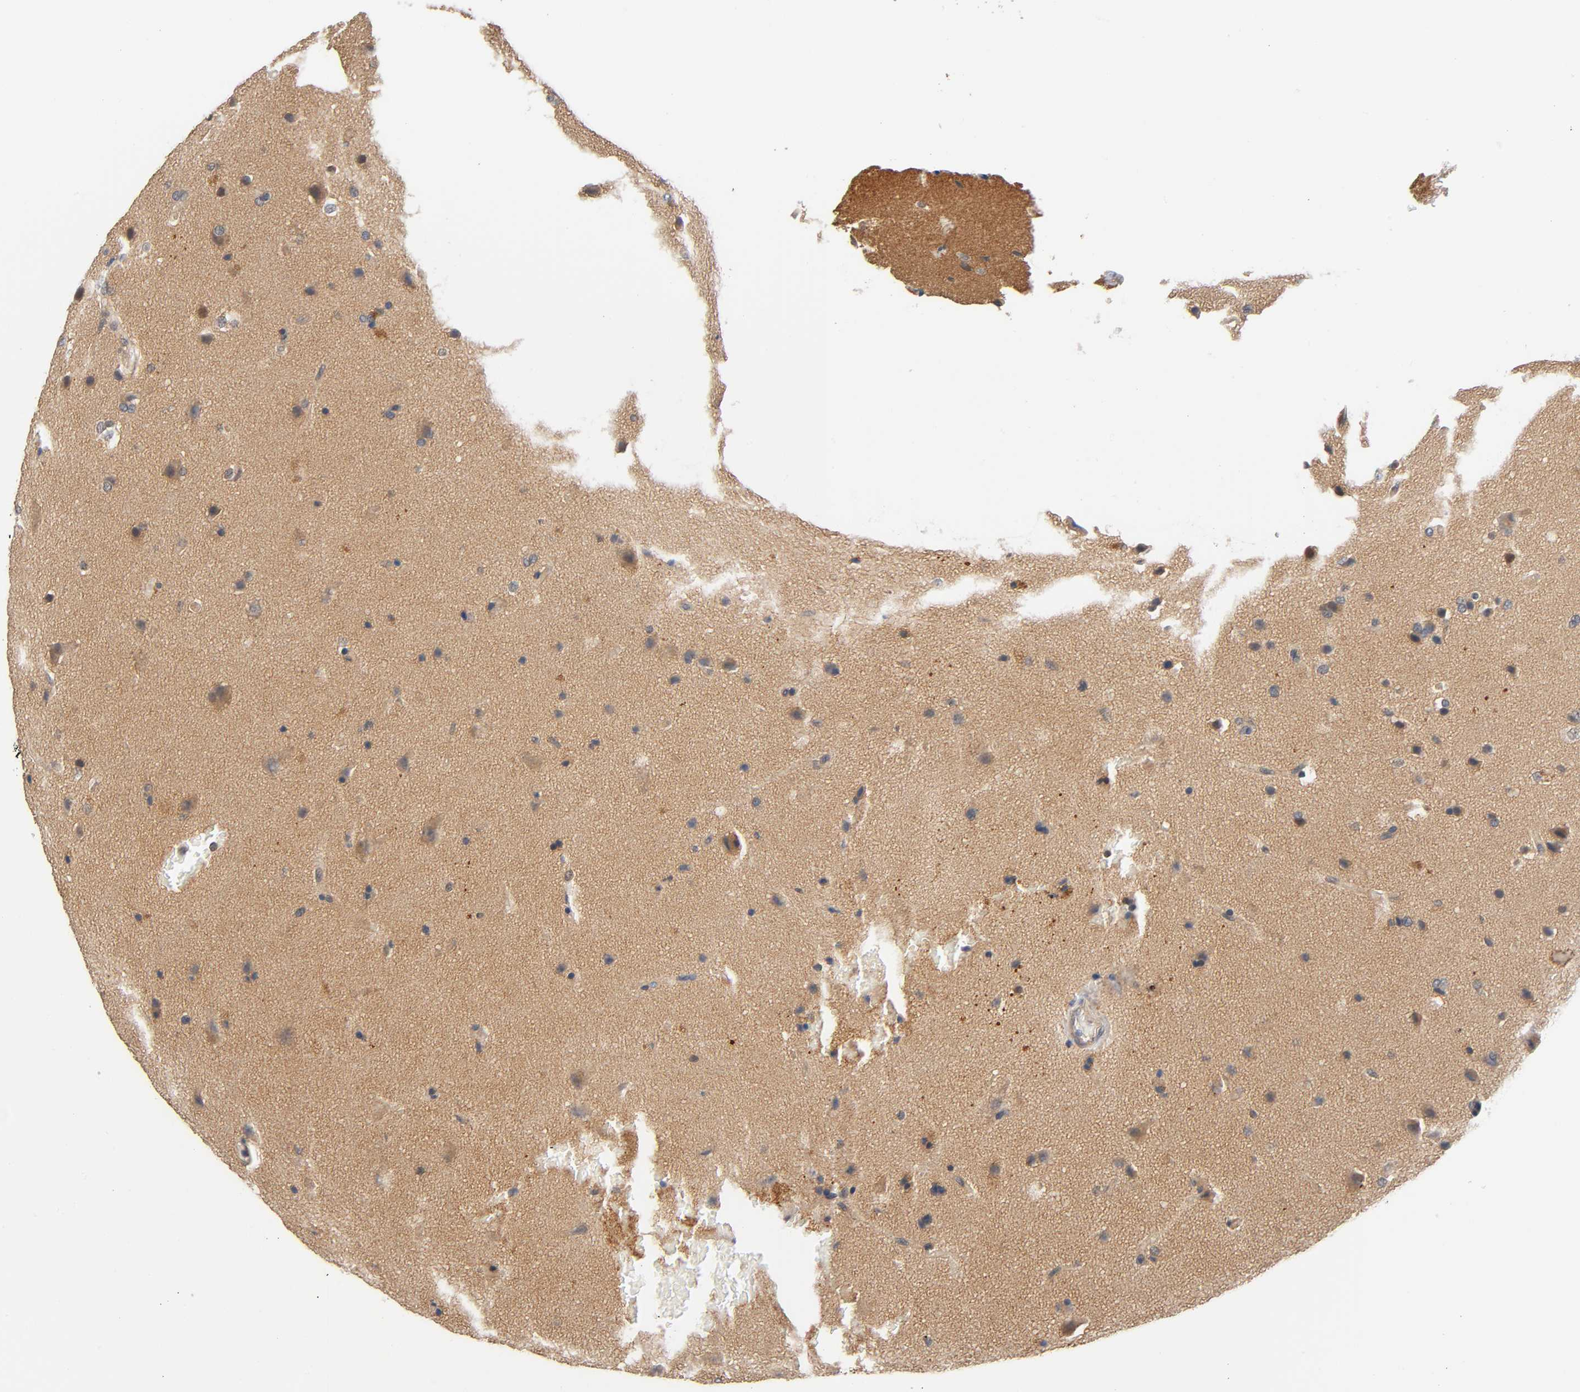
{"staining": {"intensity": "moderate", "quantity": ">75%", "location": "cytoplasmic/membranous"}, "tissue": "glioma", "cell_type": "Tumor cells", "image_type": "cancer", "snomed": [{"axis": "morphology", "description": "Glioma, malignant, Low grade"}, {"axis": "topography", "description": "Cerebral cortex"}], "caption": "Protein expression analysis of malignant glioma (low-grade) demonstrates moderate cytoplasmic/membranous staining in about >75% of tumor cells.", "gene": "PRKAB1", "patient": {"sex": "female", "age": 47}}